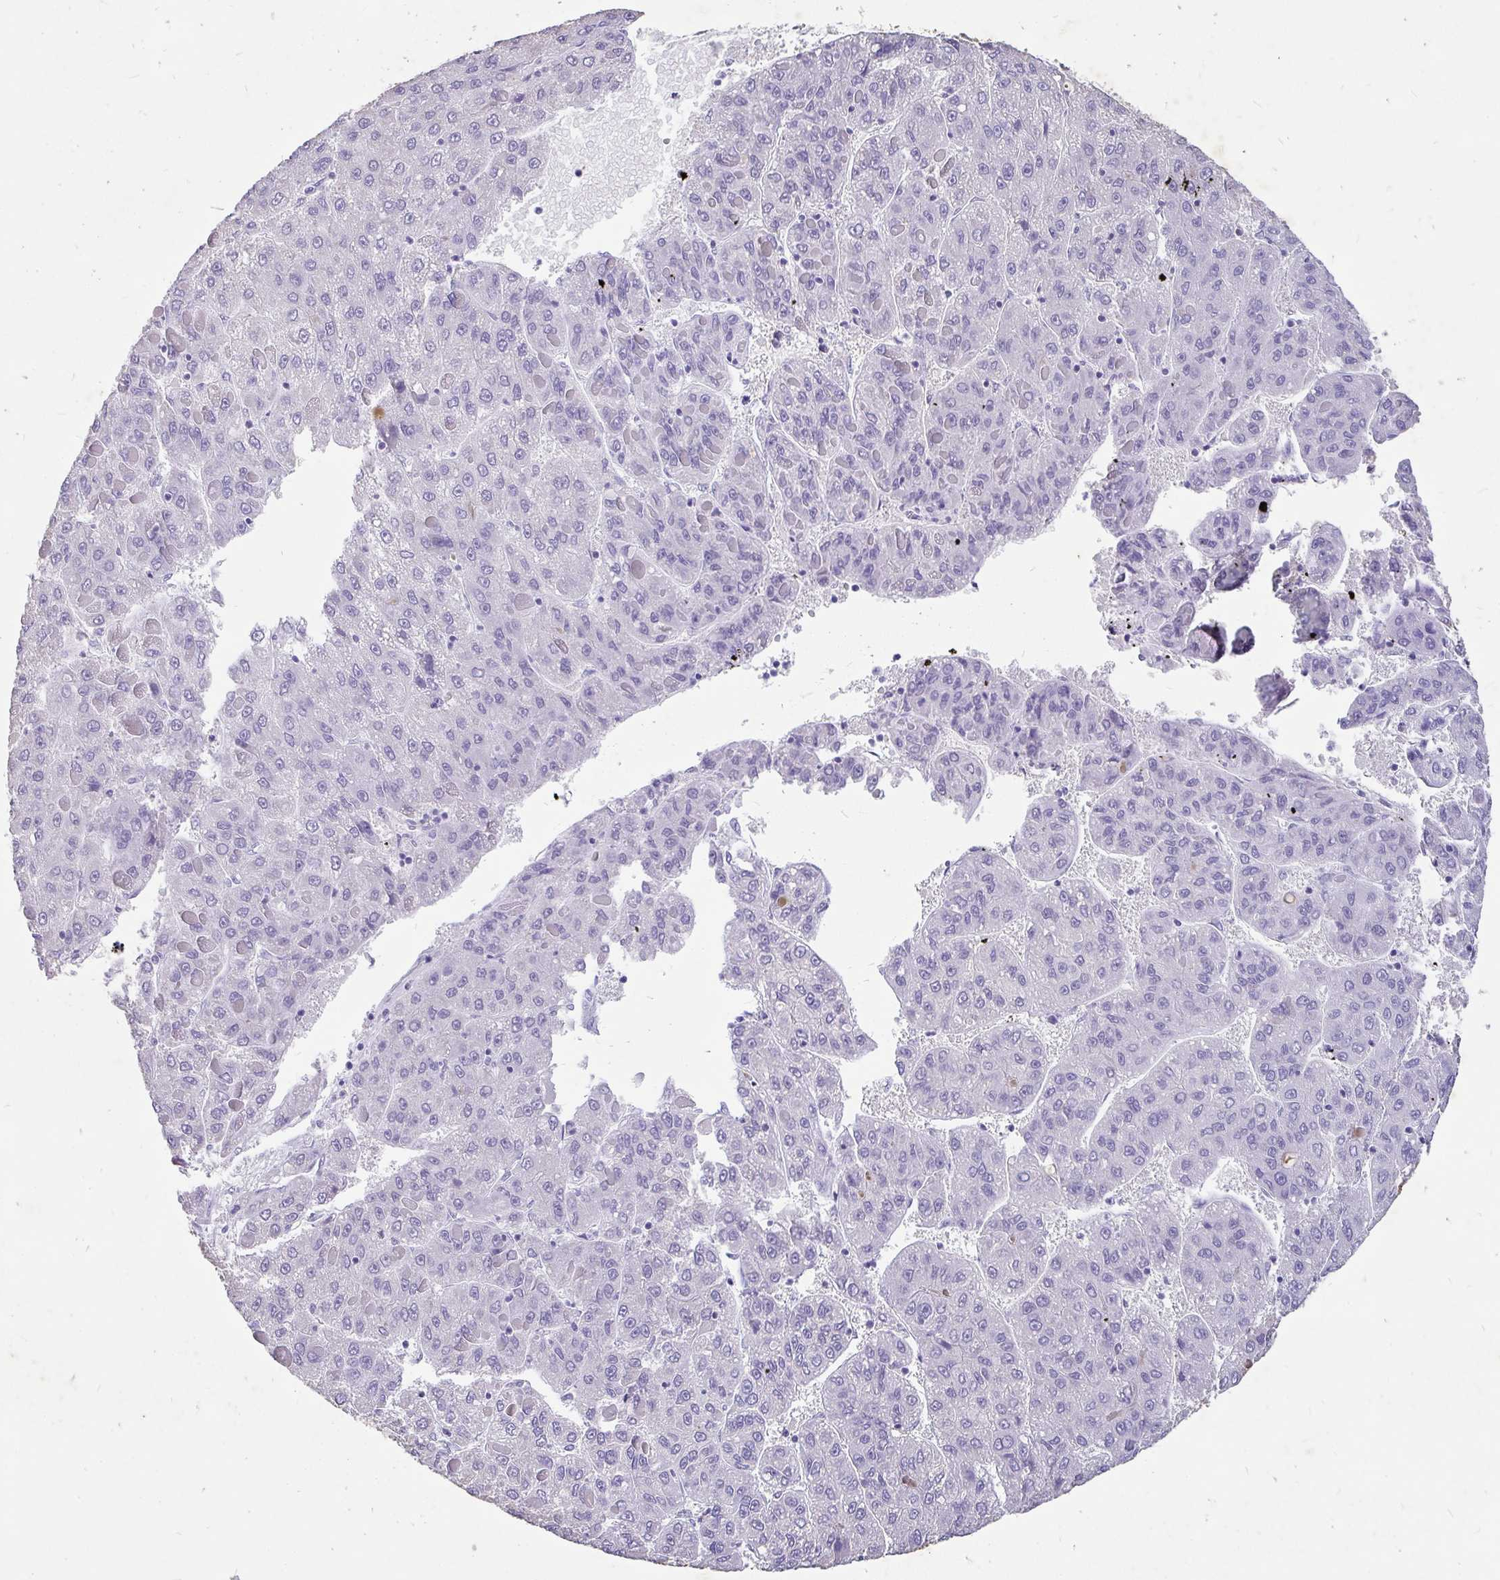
{"staining": {"intensity": "negative", "quantity": "none", "location": "none"}, "tissue": "liver cancer", "cell_type": "Tumor cells", "image_type": "cancer", "snomed": [{"axis": "morphology", "description": "Carcinoma, Hepatocellular, NOS"}, {"axis": "topography", "description": "Liver"}], "caption": "Tumor cells are negative for brown protein staining in liver hepatocellular carcinoma.", "gene": "EML5", "patient": {"sex": "female", "age": 82}}